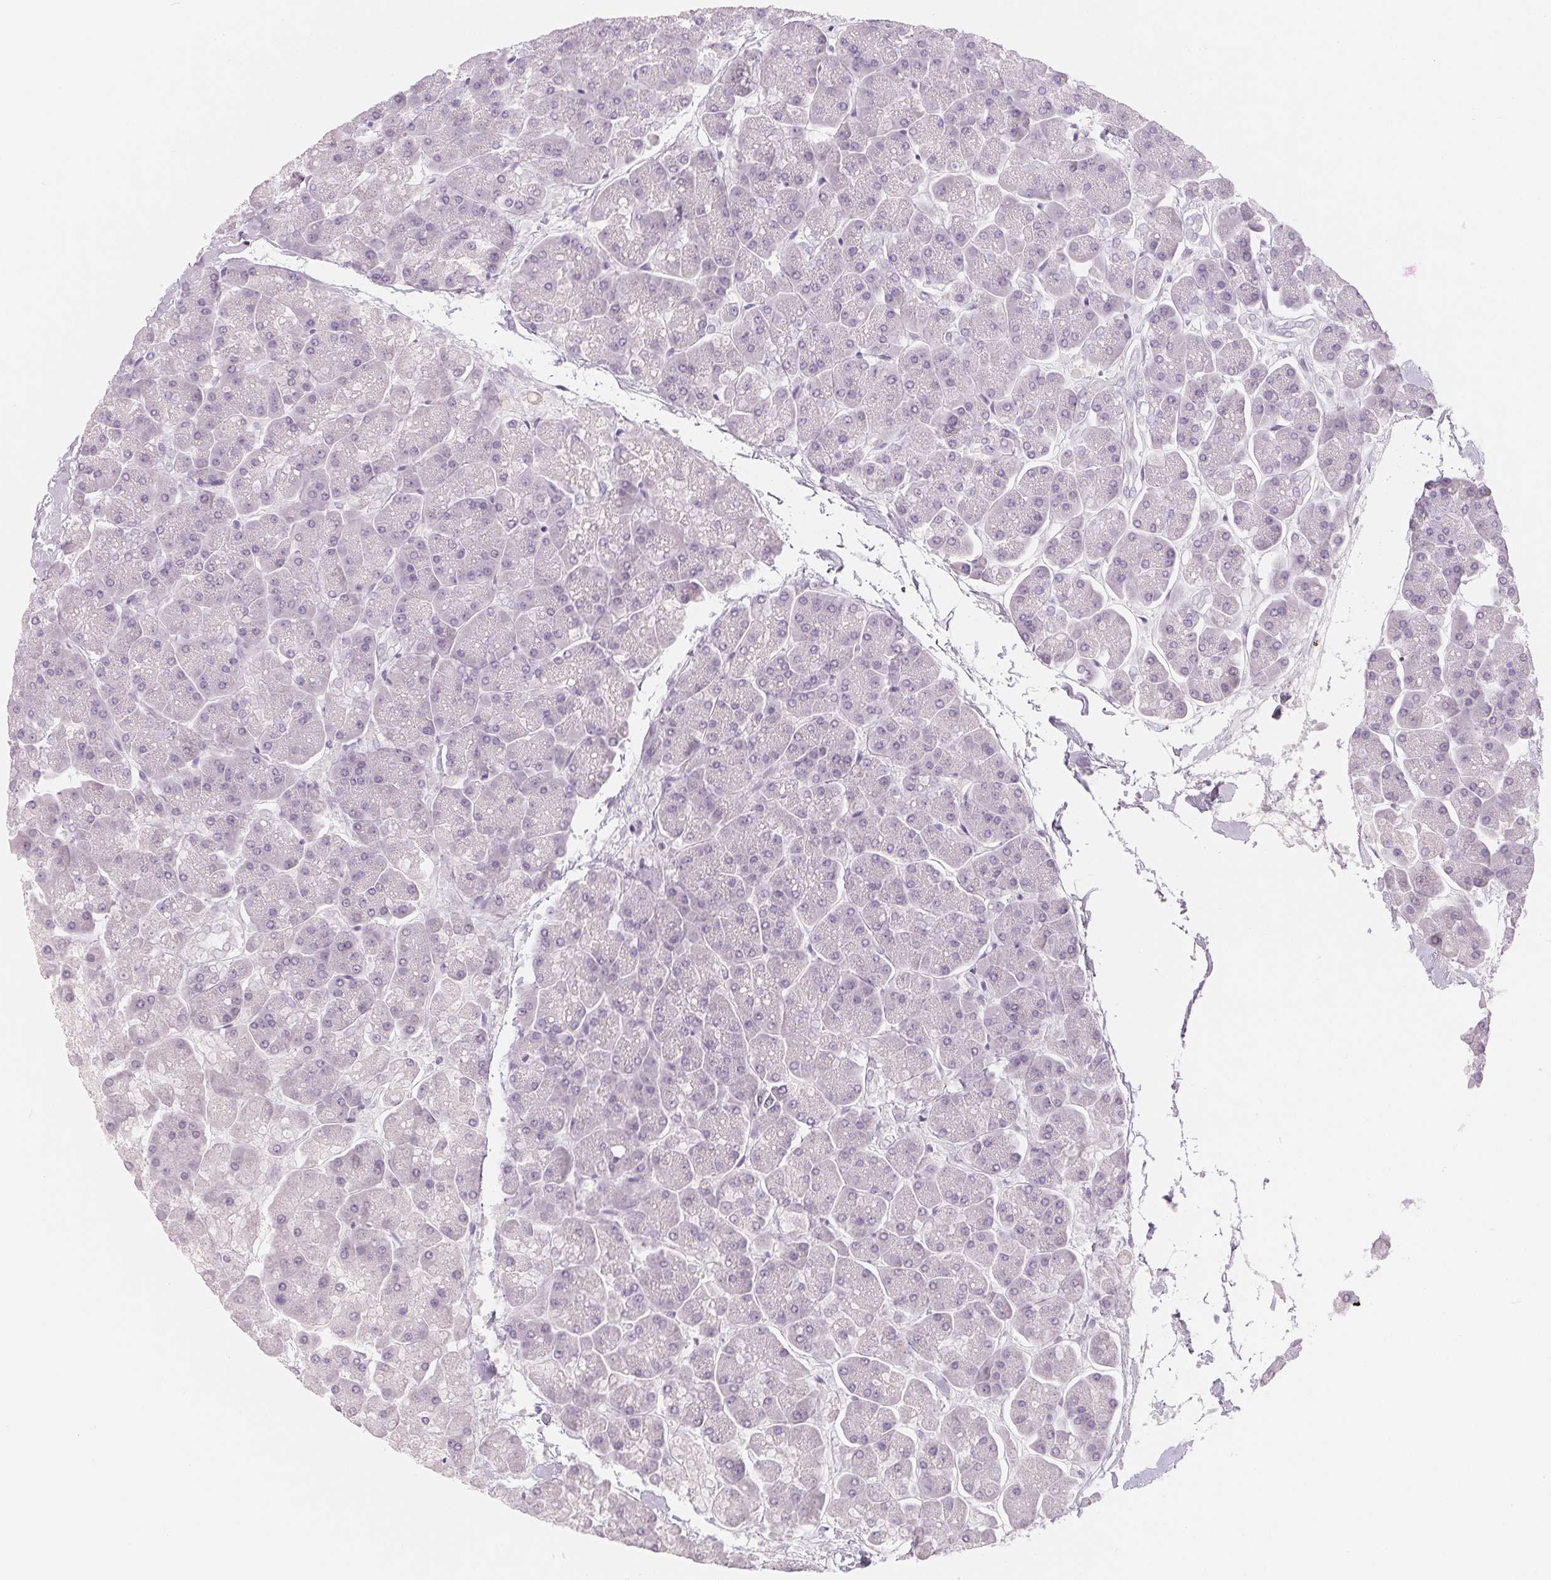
{"staining": {"intensity": "negative", "quantity": "none", "location": "none"}, "tissue": "pancreas", "cell_type": "Exocrine glandular cells", "image_type": "normal", "snomed": [{"axis": "morphology", "description": "Normal tissue, NOS"}, {"axis": "topography", "description": "Pancreas"}, {"axis": "topography", "description": "Peripheral nerve tissue"}], "caption": "A high-resolution image shows immunohistochemistry (IHC) staining of unremarkable pancreas, which exhibits no significant staining in exocrine glandular cells.", "gene": "SPACA5B", "patient": {"sex": "male", "age": 54}}